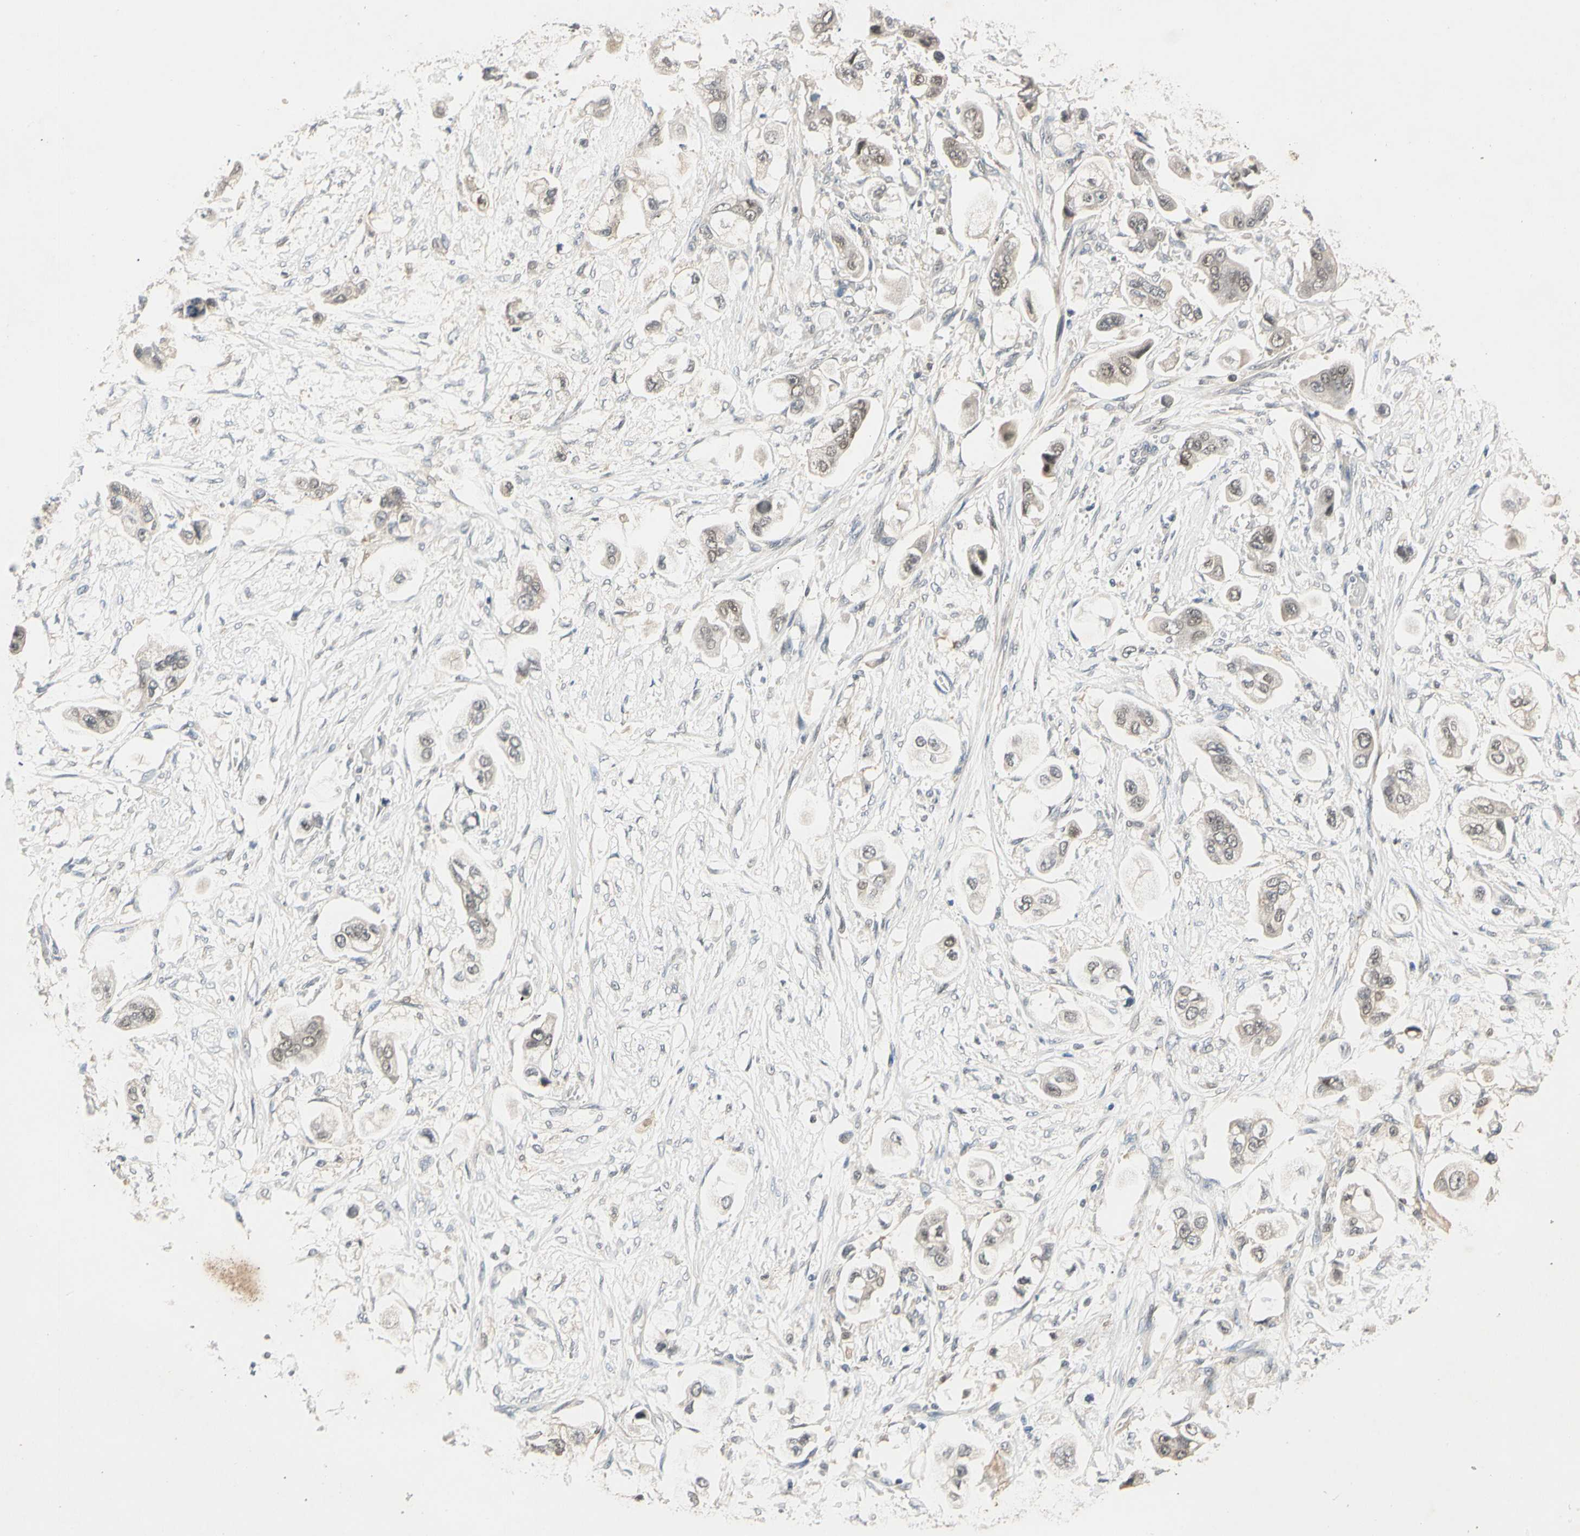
{"staining": {"intensity": "weak", "quantity": "25%-75%", "location": "cytoplasmic/membranous,nuclear"}, "tissue": "stomach cancer", "cell_type": "Tumor cells", "image_type": "cancer", "snomed": [{"axis": "morphology", "description": "Adenocarcinoma, NOS"}, {"axis": "topography", "description": "Stomach"}], "caption": "This photomicrograph demonstrates stomach cancer (adenocarcinoma) stained with immunohistochemistry (IHC) to label a protein in brown. The cytoplasmic/membranous and nuclear of tumor cells show weak positivity for the protein. Nuclei are counter-stained blue.", "gene": "RIOX2", "patient": {"sex": "male", "age": 62}}